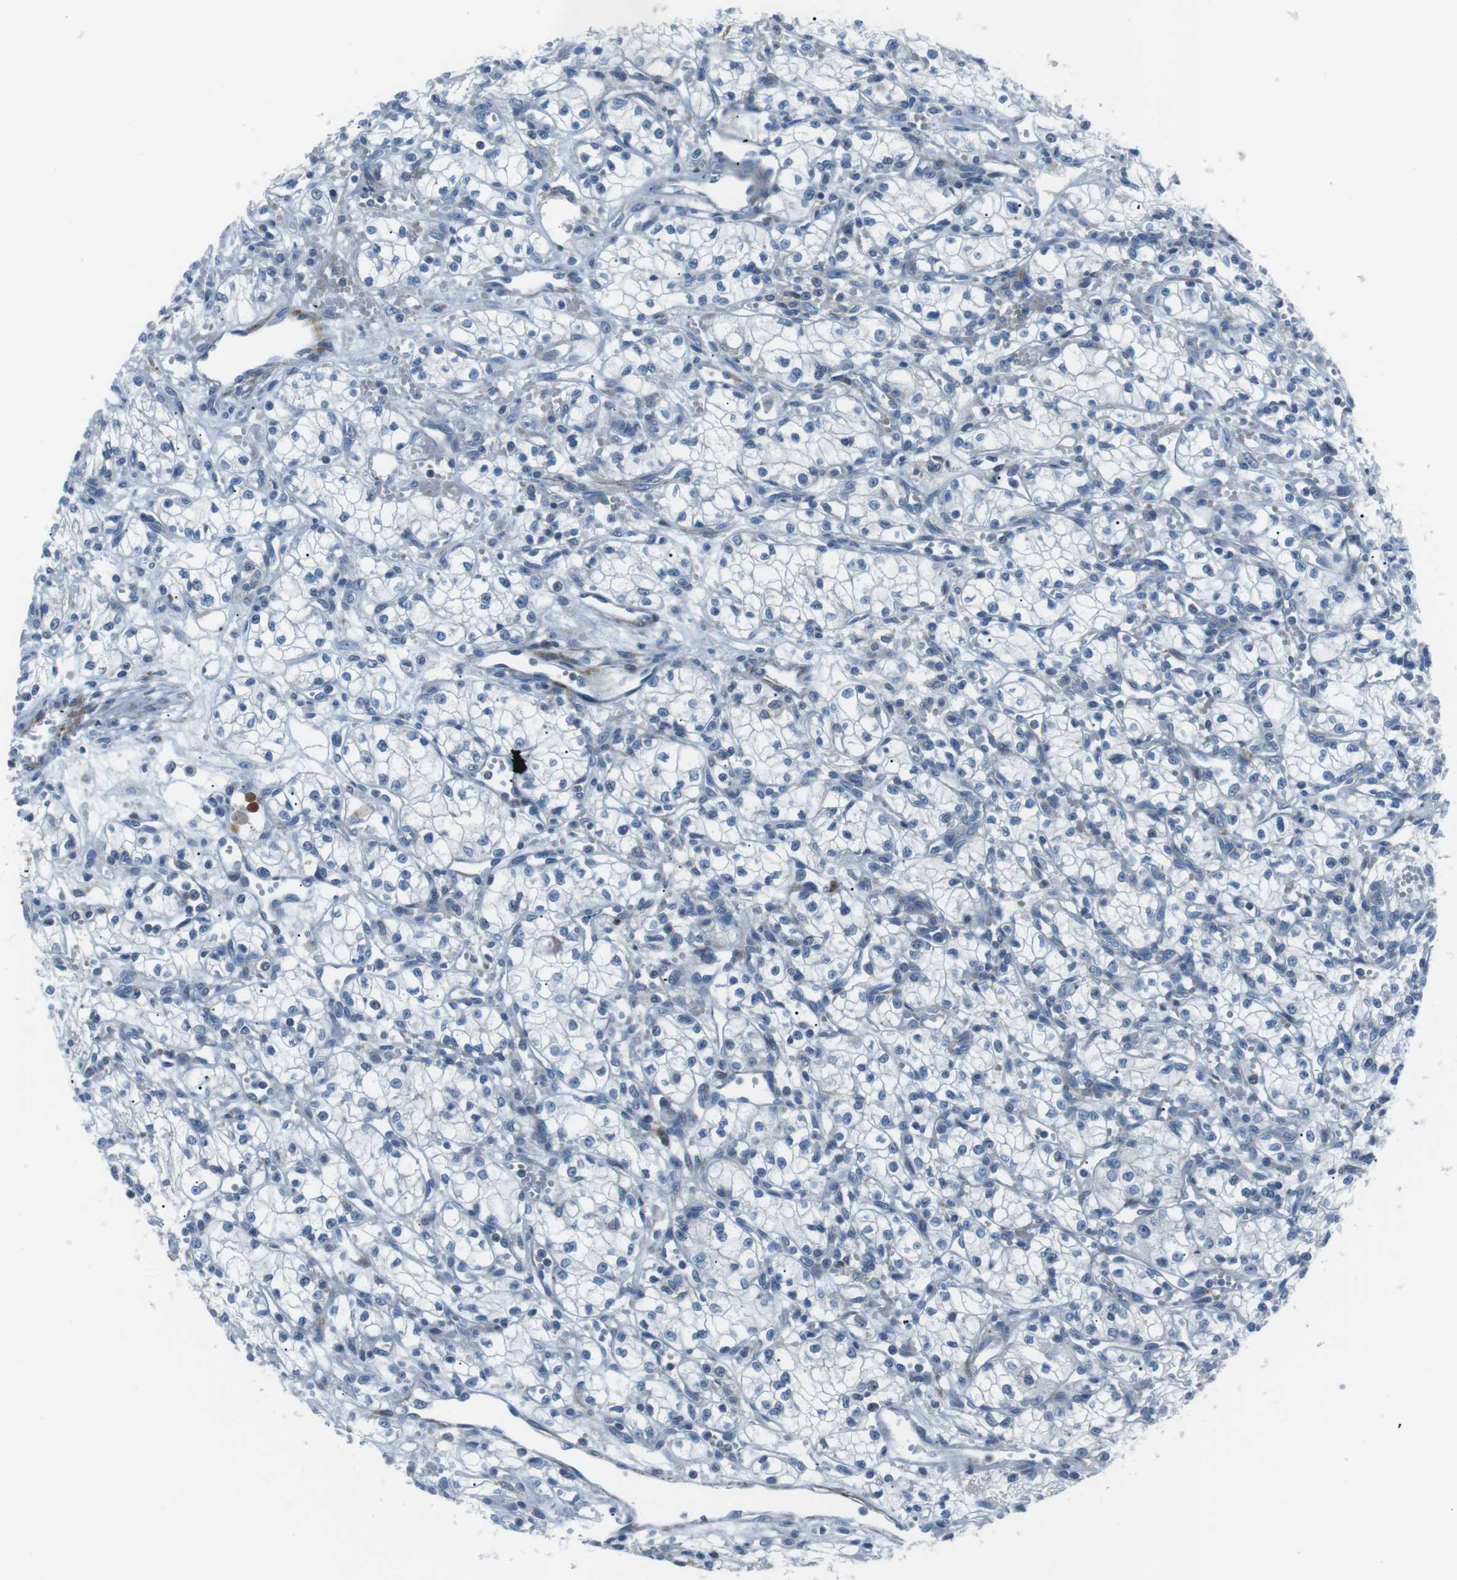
{"staining": {"intensity": "negative", "quantity": "none", "location": "none"}, "tissue": "renal cancer", "cell_type": "Tumor cells", "image_type": "cancer", "snomed": [{"axis": "morphology", "description": "Normal tissue, NOS"}, {"axis": "morphology", "description": "Adenocarcinoma, NOS"}, {"axis": "topography", "description": "Kidney"}], "caption": "The immunohistochemistry histopathology image has no significant expression in tumor cells of renal adenocarcinoma tissue.", "gene": "ARVCF", "patient": {"sex": "male", "age": 59}}